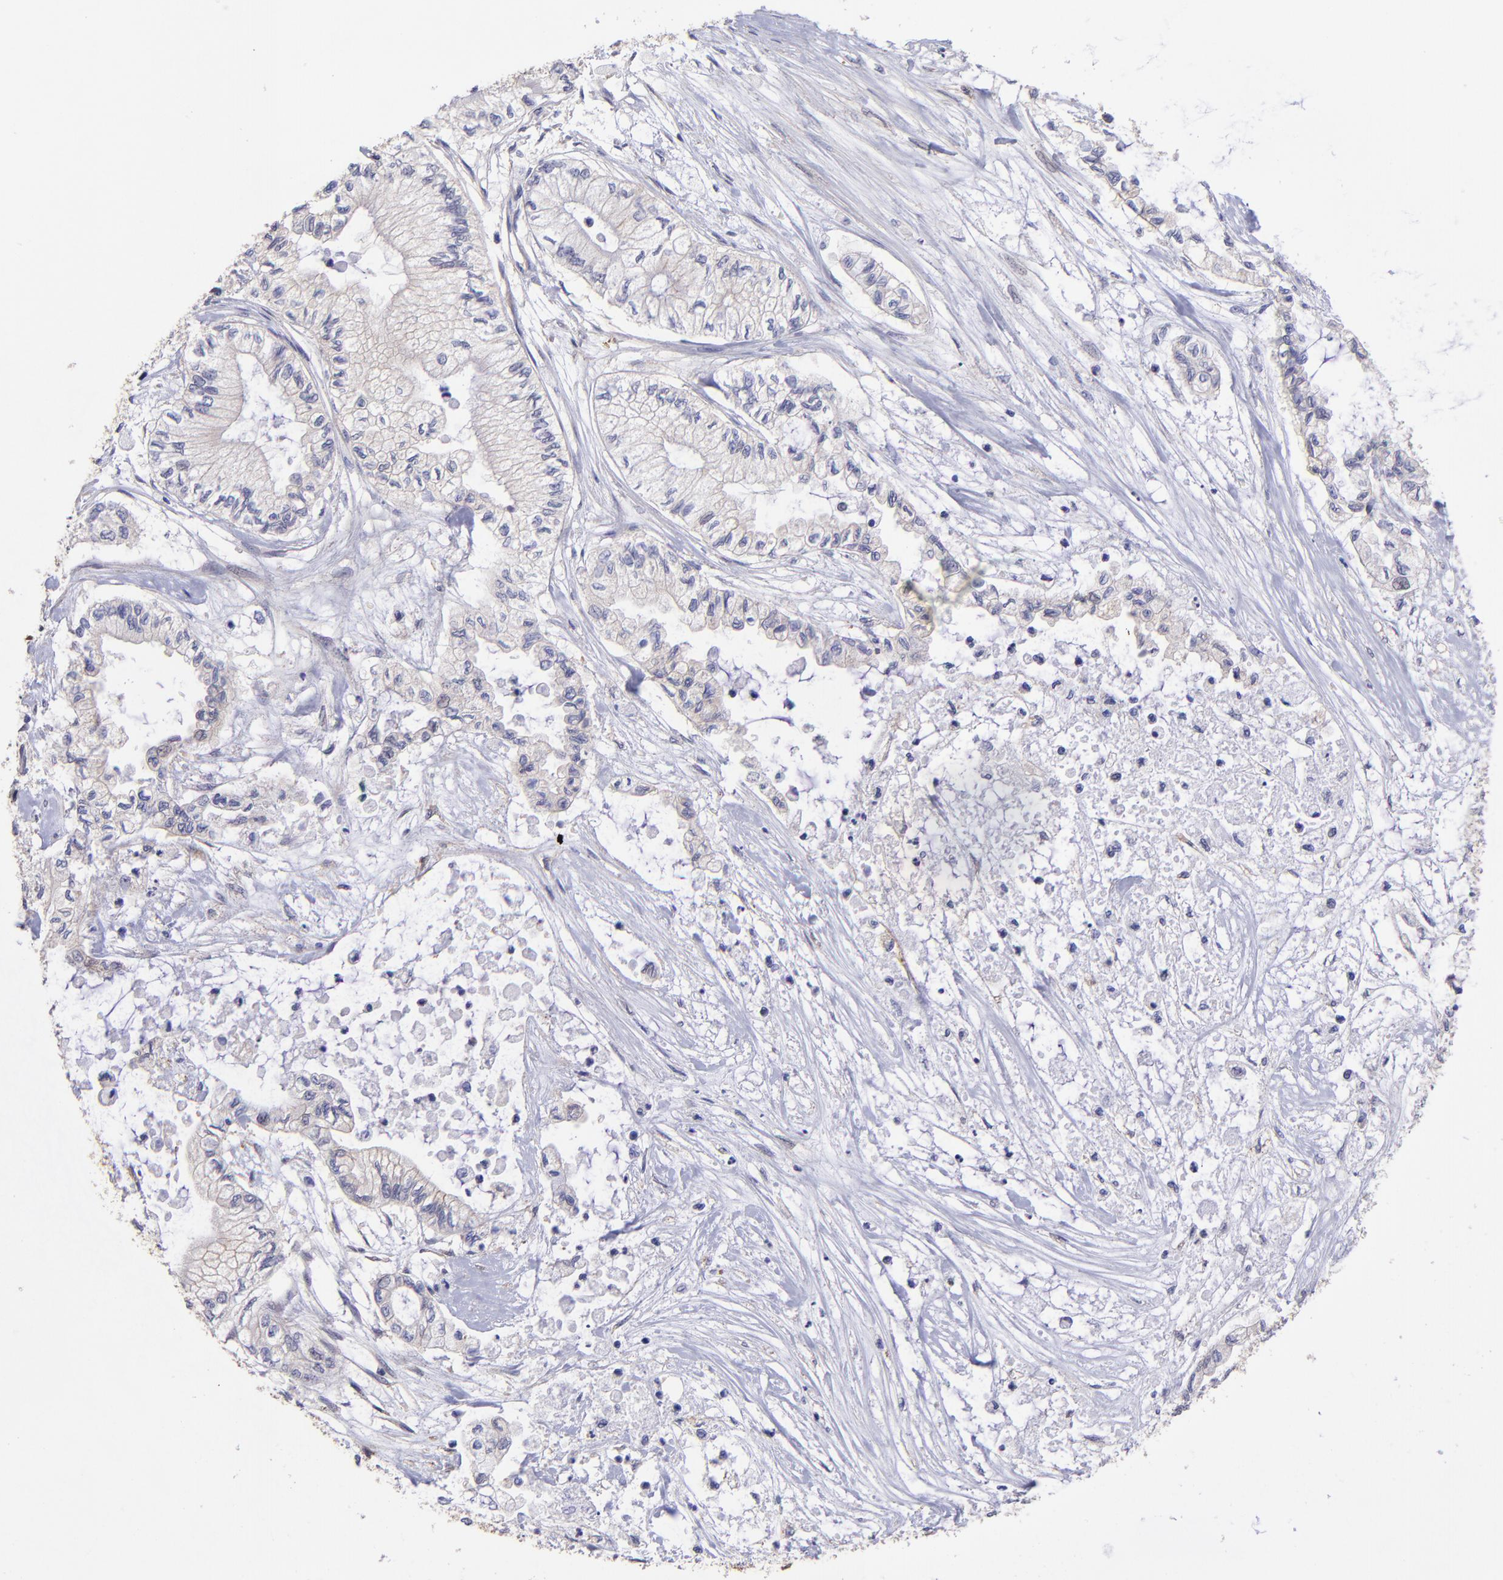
{"staining": {"intensity": "negative", "quantity": "none", "location": "none"}, "tissue": "pancreatic cancer", "cell_type": "Tumor cells", "image_type": "cancer", "snomed": [{"axis": "morphology", "description": "Adenocarcinoma, NOS"}, {"axis": "topography", "description": "Pancreas"}], "caption": "Tumor cells are negative for protein expression in human pancreatic adenocarcinoma.", "gene": "NSF", "patient": {"sex": "male", "age": 79}}